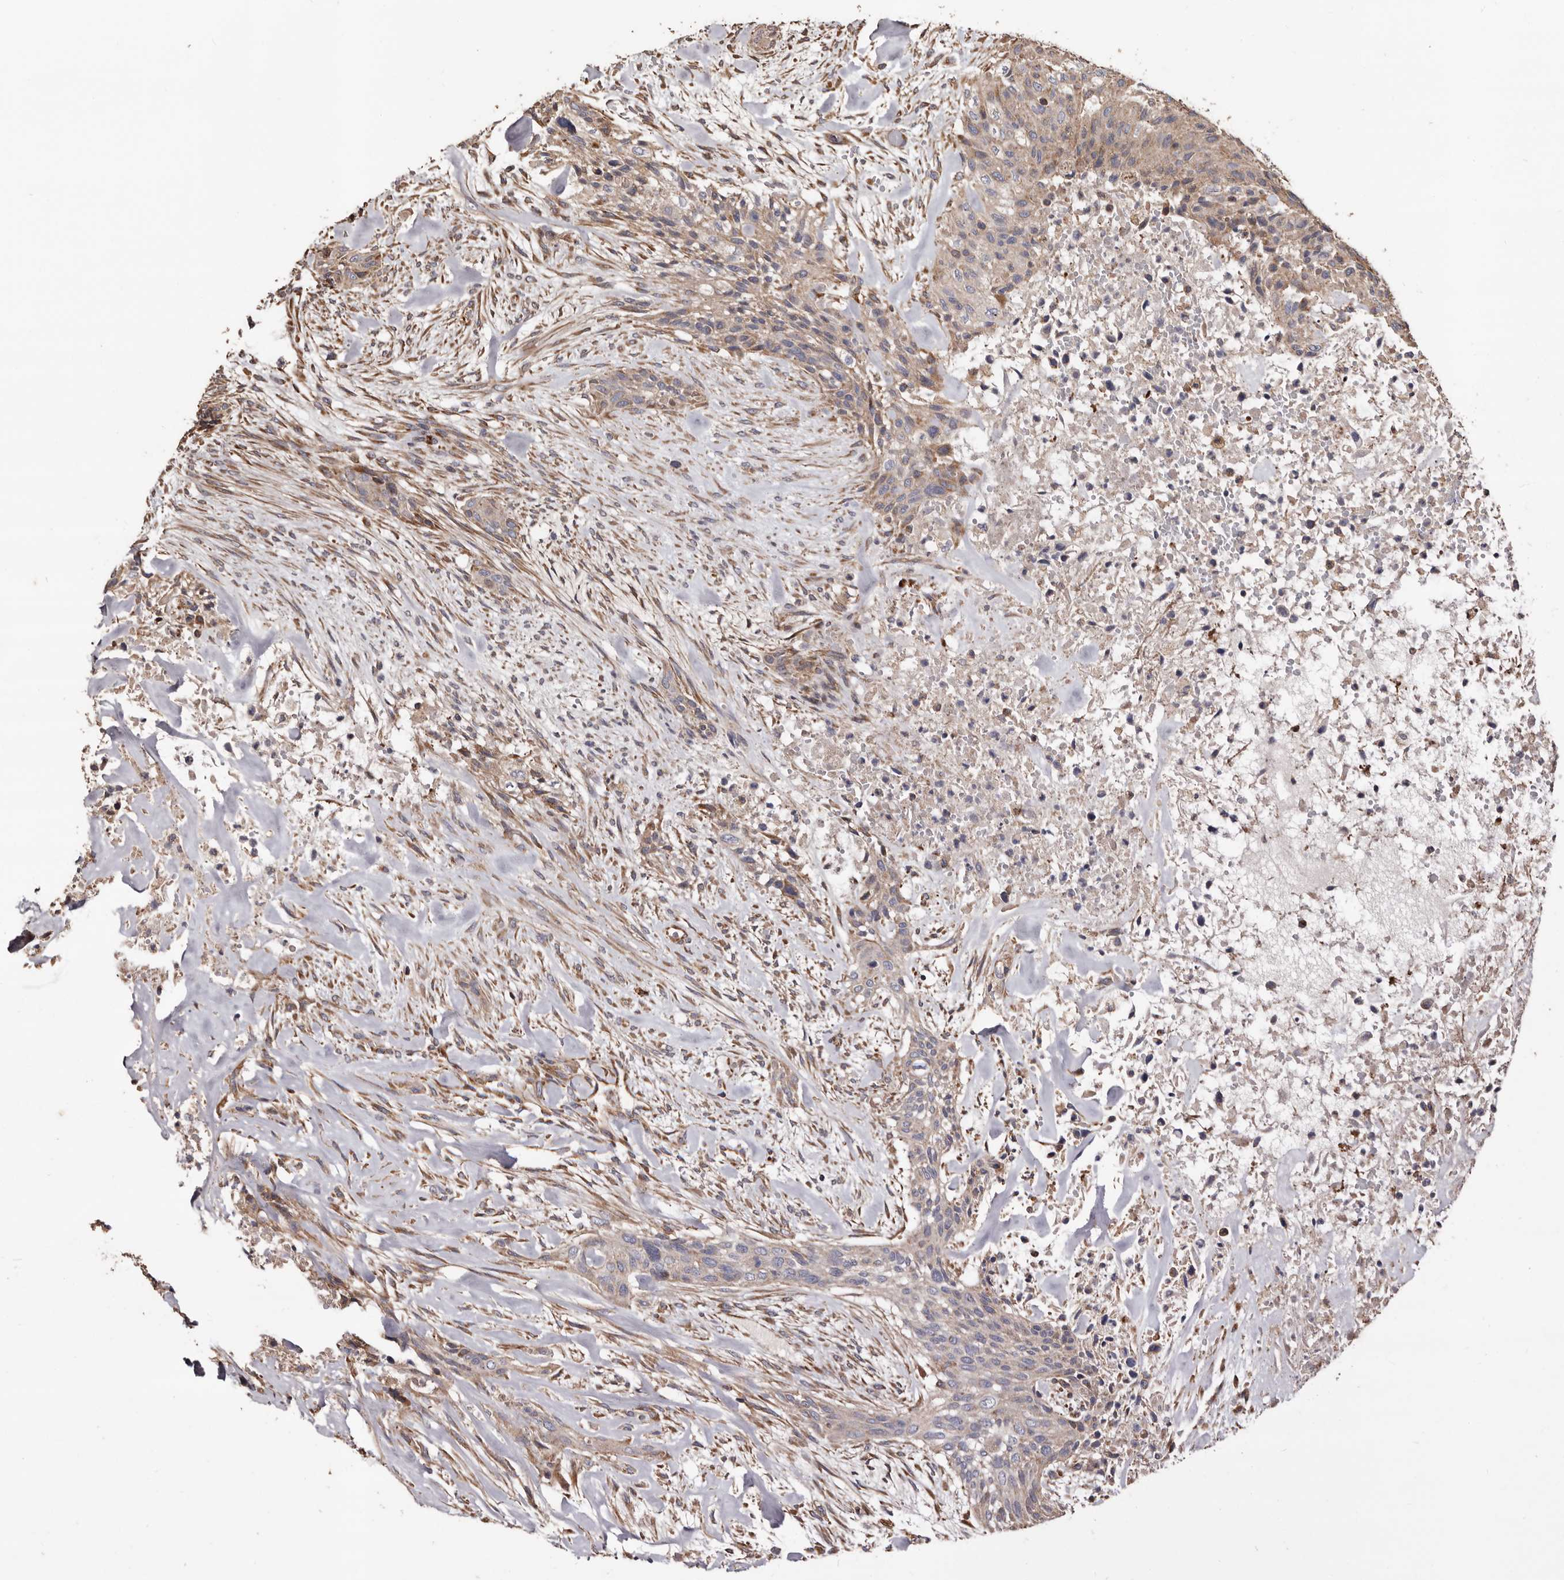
{"staining": {"intensity": "weak", "quantity": ">75%", "location": "cytoplasmic/membranous"}, "tissue": "urothelial cancer", "cell_type": "Tumor cells", "image_type": "cancer", "snomed": [{"axis": "morphology", "description": "Urothelial carcinoma, High grade"}, {"axis": "topography", "description": "Urinary bladder"}], "caption": "Immunohistochemistry (IHC) image of neoplastic tissue: human urothelial cancer stained using immunohistochemistry exhibits low levels of weak protein expression localized specifically in the cytoplasmic/membranous of tumor cells, appearing as a cytoplasmic/membranous brown color.", "gene": "OSGIN2", "patient": {"sex": "male", "age": 35}}